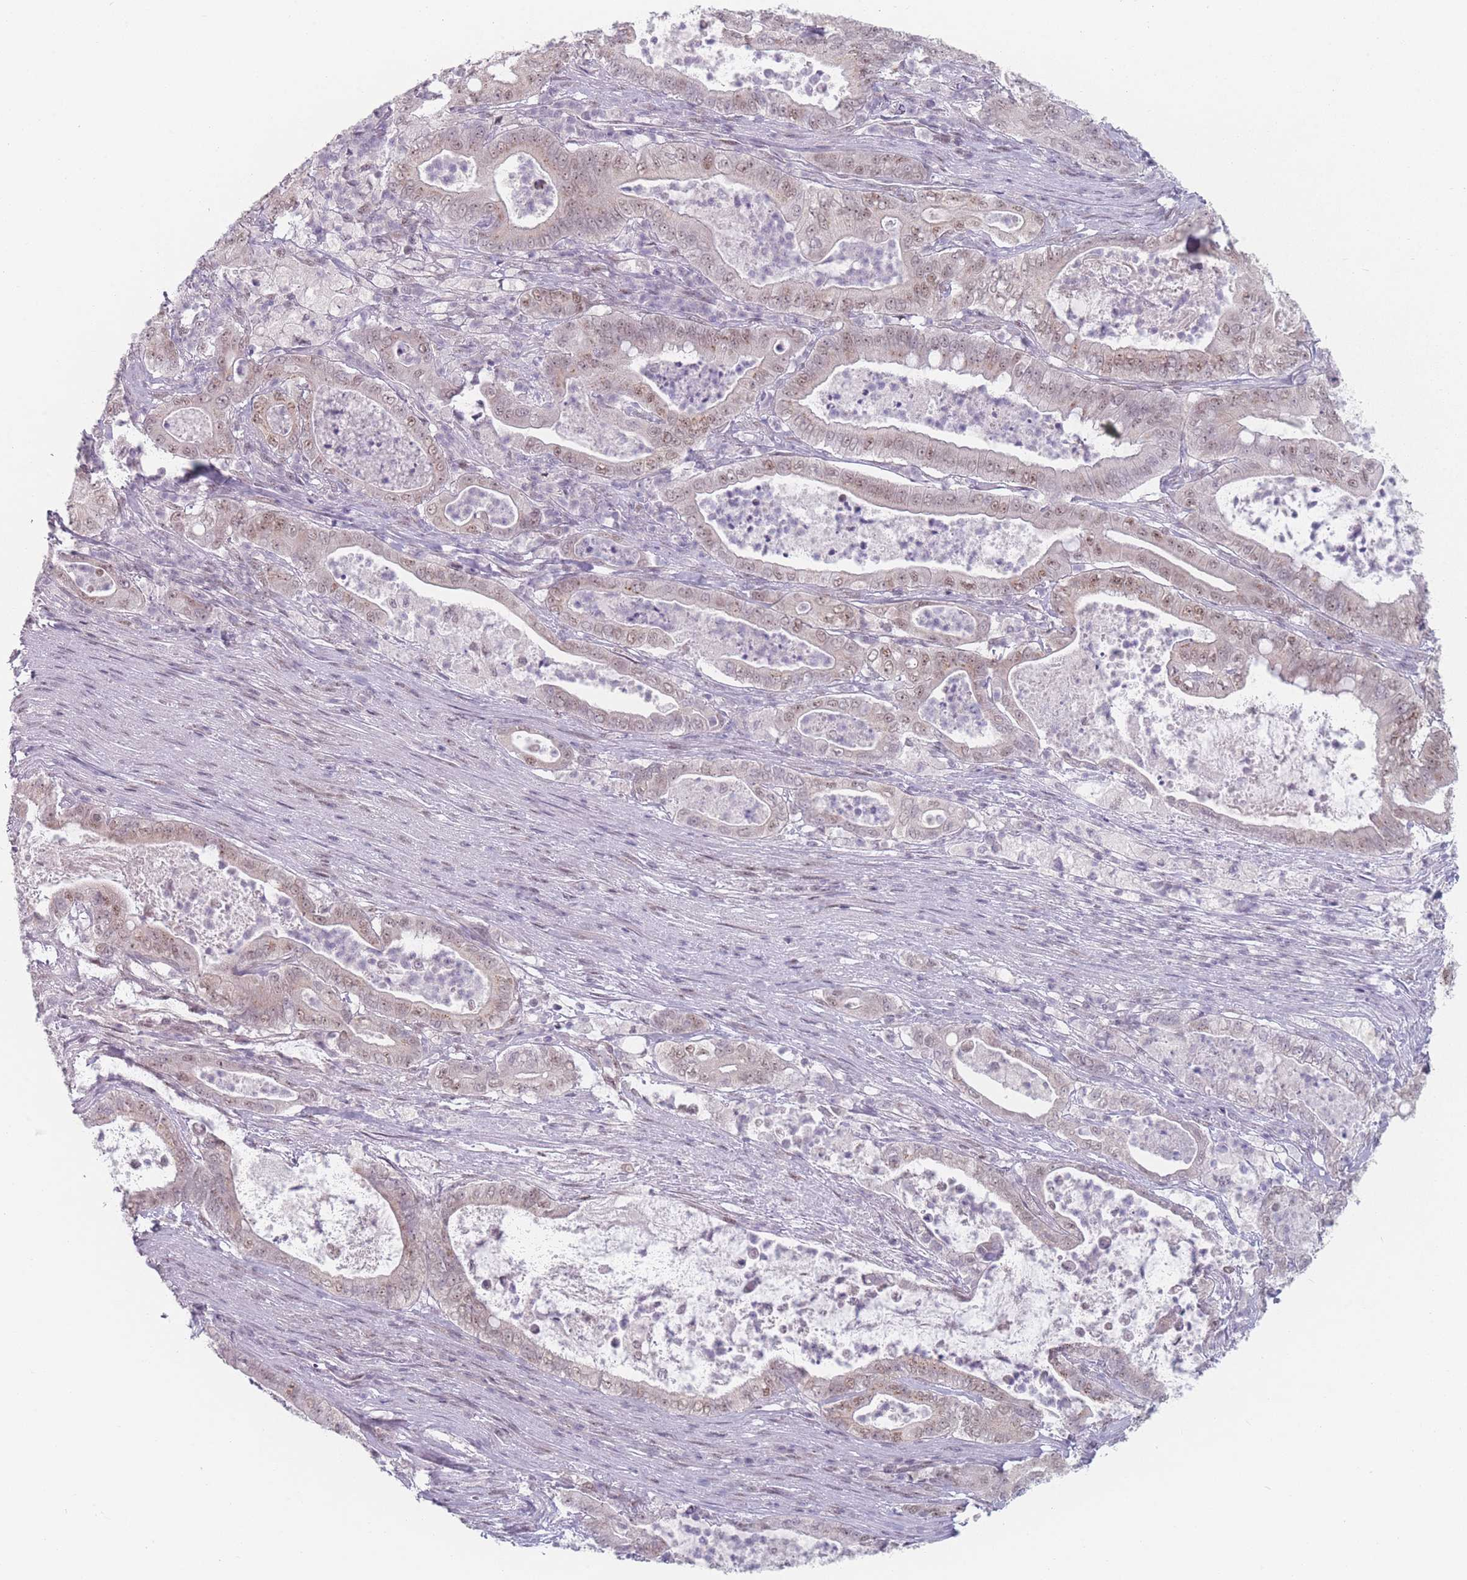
{"staining": {"intensity": "moderate", "quantity": ">75%", "location": "nuclear"}, "tissue": "pancreatic cancer", "cell_type": "Tumor cells", "image_type": "cancer", "snomed": [{"axis": "morphology", "description": "Adenocarcinoma, NOS"}, {"axis": "topography", "description": "Pancreas"}], "caption": "Immunohistochemical staining of human pancreatic cancer reveals medium levels of moderate nuclear protein staining in approximately >75% of tumor cells. The protein is stained brown, and the nuclei are stained in blue (DAB IHC with brightfield microscopy, high magnification).", "gene": "ZC3H14", "patient": {"sex": "male", "age": 71}}